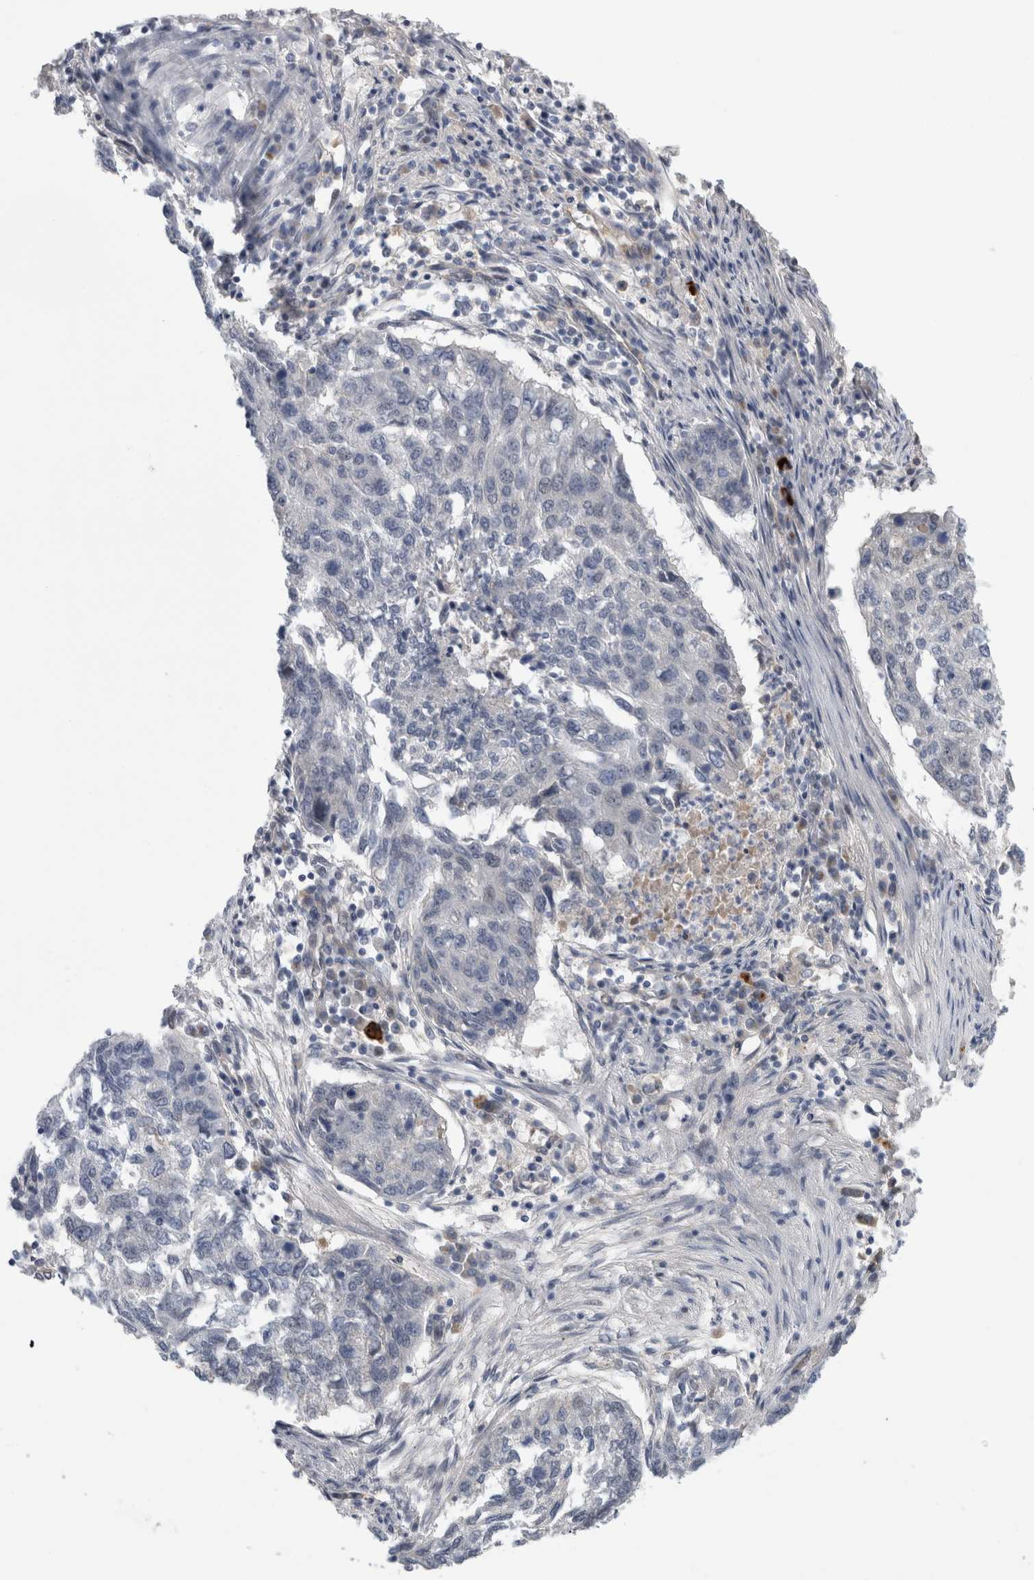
{"staining": {"intensity": "negative", "quantity": "none", "location": "none"}, "tissue": "lung cancer", "cell_type": "Tumor cells", "image_type": "cancer", "snomed": [{"axis": "morphology", "description": "Squamous cell carcinoma, NOS"}, {"axis": "topography", "description": "Lung"}], "caption": "Tumor cells are negative for brown protein staining in lung cancer (squamous cell carcinoma).", "gene": "TAFA5", "patient": {"sex": "female", "age": 63}}